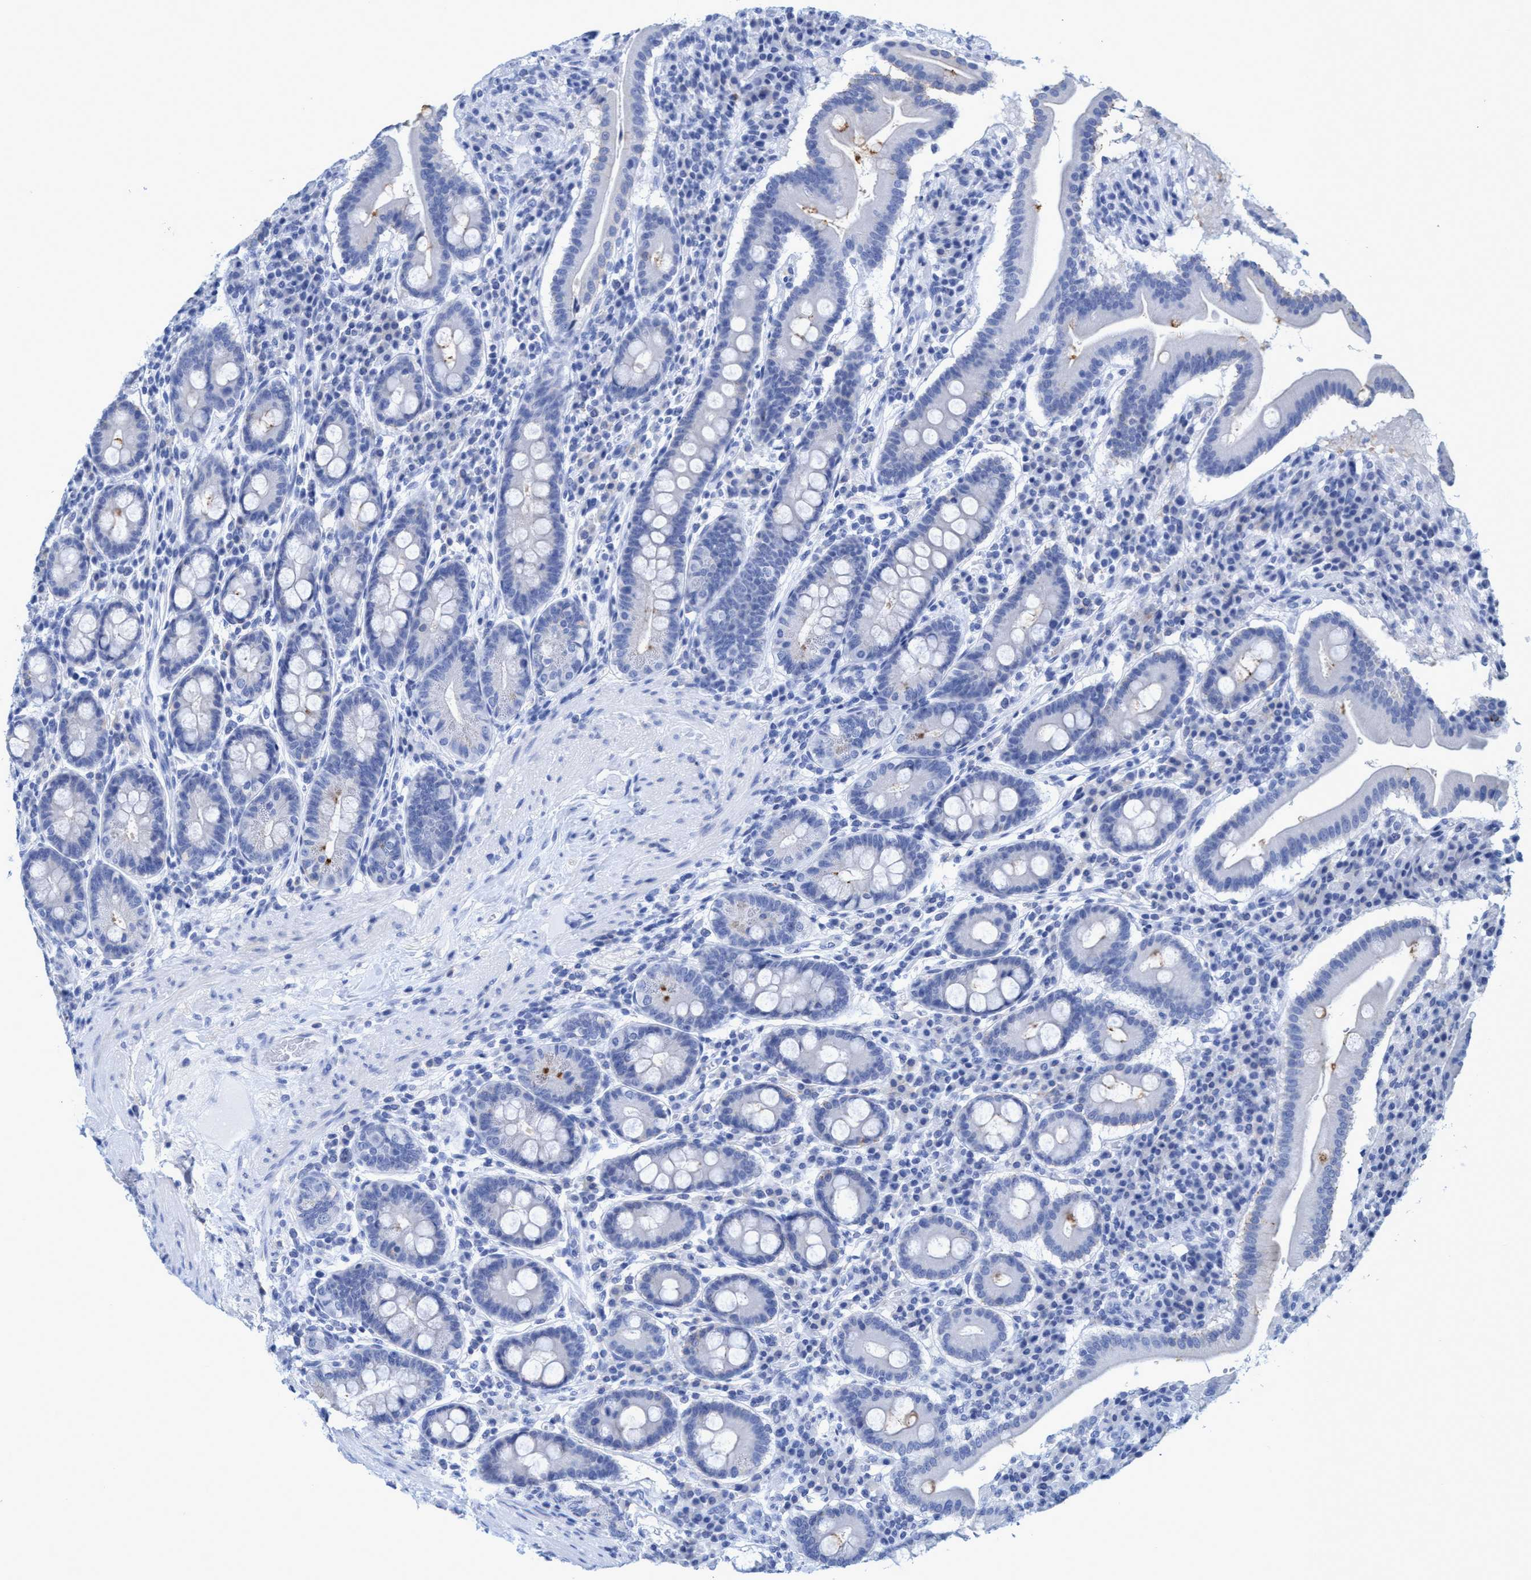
{"staining": {"intensity": "negative", "quantity": "none", "location": "none"}, "tissue": "duodenum", "cell_type": "Glandular cells", "image_type": "normal", "snomed": [{"axis": "morphology", "description": "Normal tissue, NOS"}, {"axis": "topography", "description": "Duodenum"}], "caption": "DAB (3,3'-diaminobenzidine) immunohistochemical staining of unremarkable duodenum exhibits no significant positivity in glandular cells. The staining is performed using DAB brown chromogen with nuclei counter-stained in using hematoxylin.", "gene": "PLPPR1", "patient": {"sex": "male", "age": 50}}